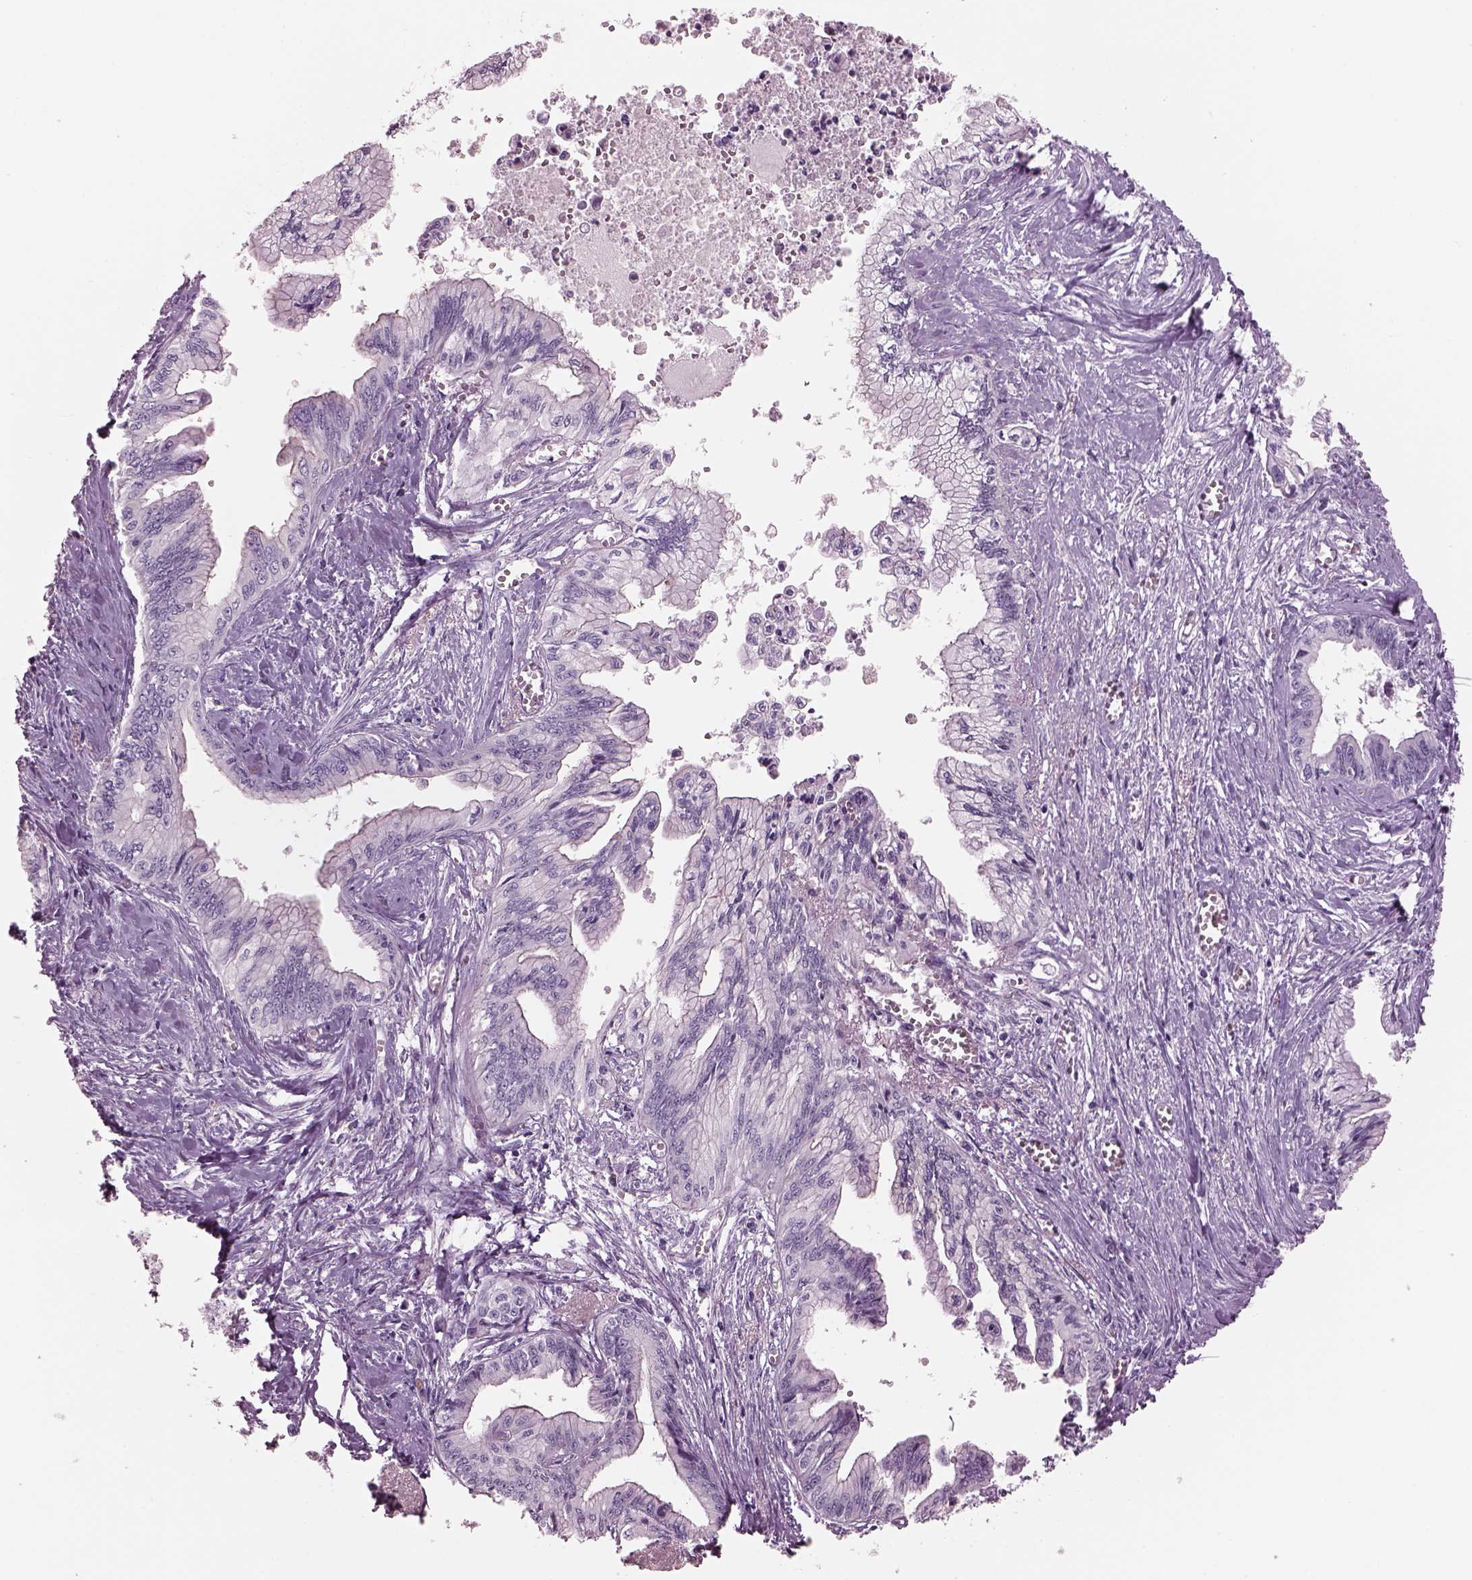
{"staining": {"intensity": "negative", "quantity": "none", "location": "none"}, "tissue": "pancreatic cancer", "cell_type": "Tumor cells", "image_type": "cancer", "snomed": [{"axis": "morphology", "description": "Adenocarcinoma, NOS"}, {"axis": "topography", "description": "Pancreas"}], "caption": "Tumor cells are negative for brown protein staining in adenocarcinoma (pancreatic).", "gene": "CYLC1", "patient": {"sex": "female", "age": 61}}